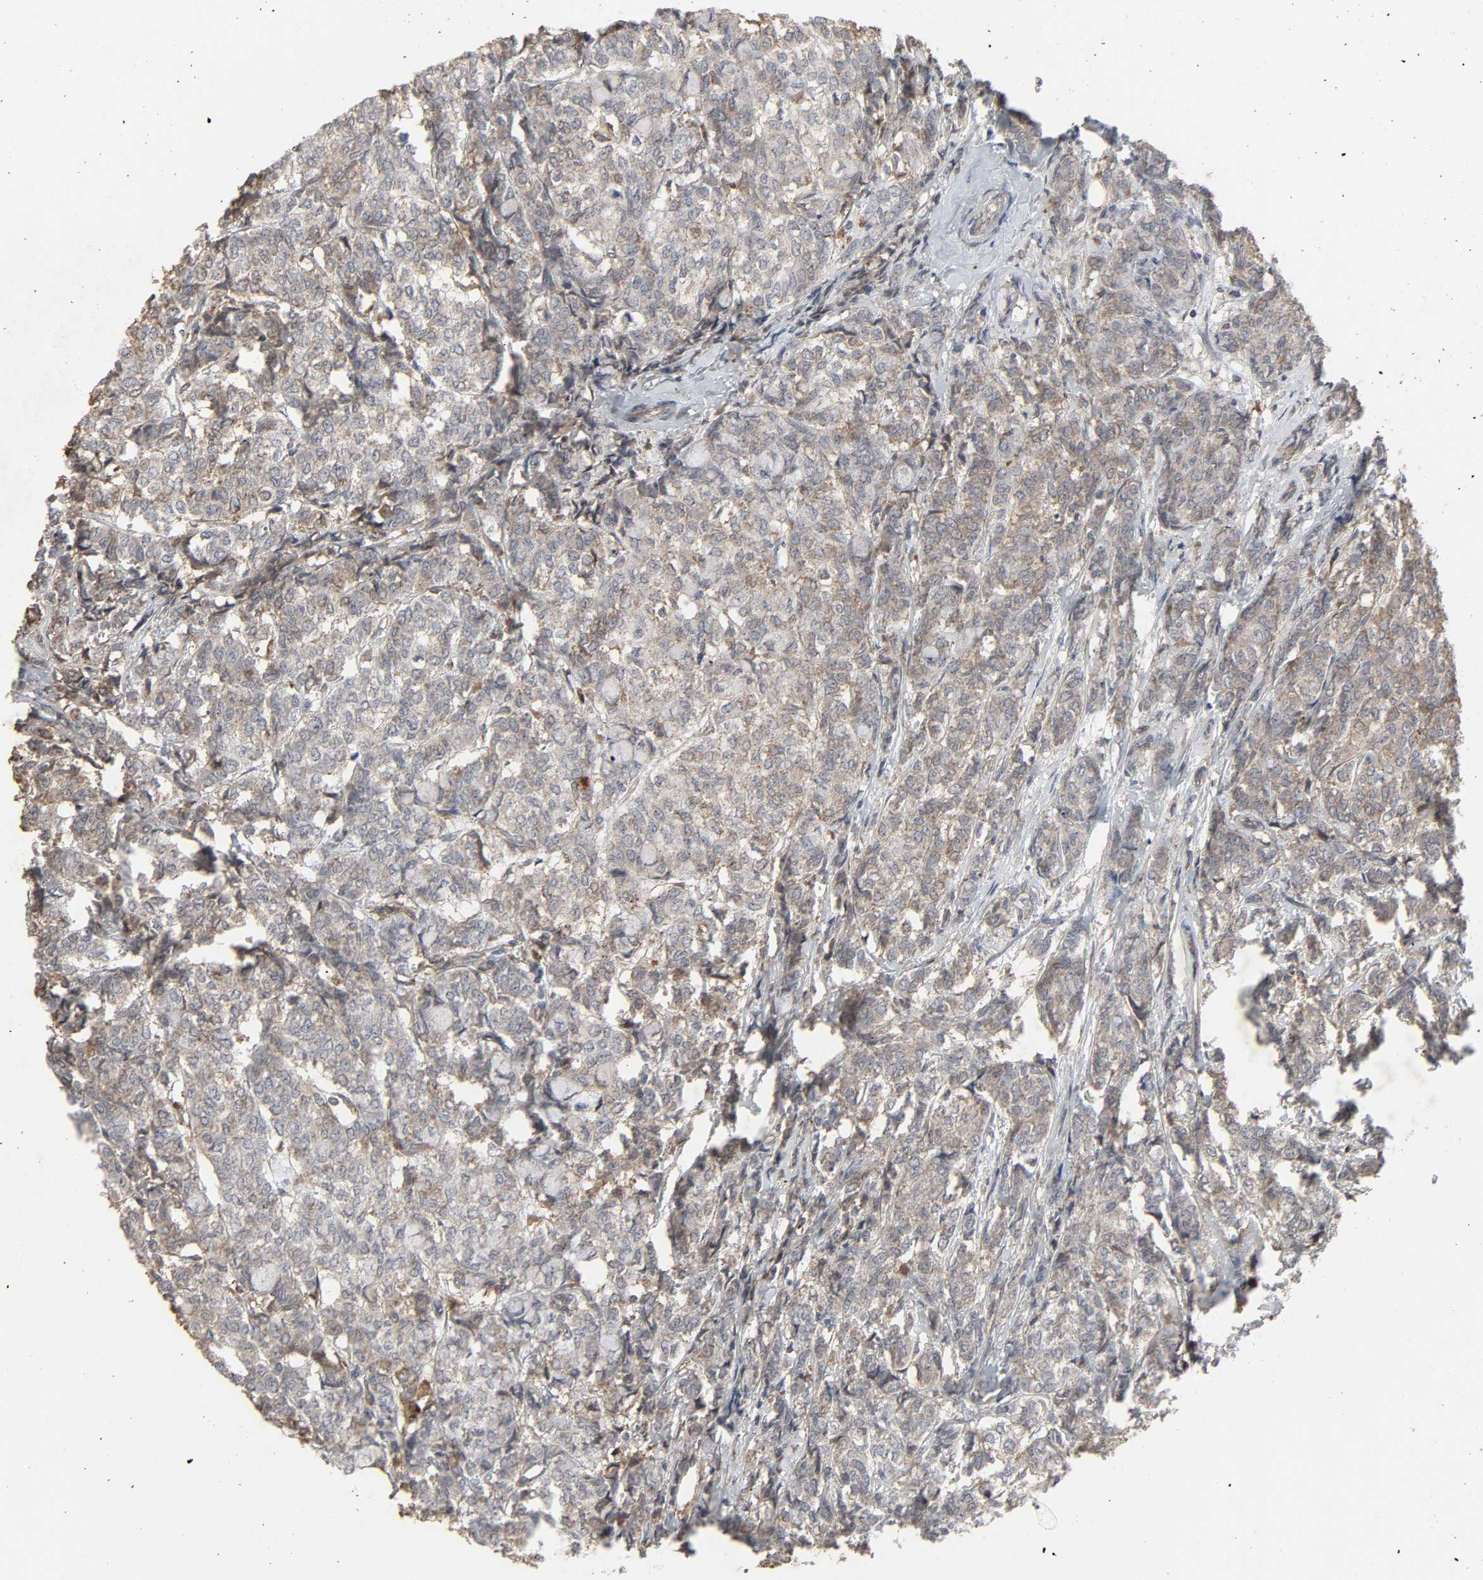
{"staining": {"intensity": "weak", "quantity": ">75%", "location": "cytoplasmic/membranous"}, "tissue": "breast cancer", "cell_type": "Tumor cells", "image_type": "cancer", "snomed": [{"axis": "morphology", "description": "Lobular carcinoma"}, {"axis": "topography", "description": "Breast"}], "caption": "A high-resolution histopathology image shows immunohistochemistry (IHC) staining of breast cancer (lobular carcinoma), which reveals weak cytoplasmic/membranous positivity in about >75% of tumor cells.", "gene": "ADCY4", "patient": {"sex": "female", "age": 60}}